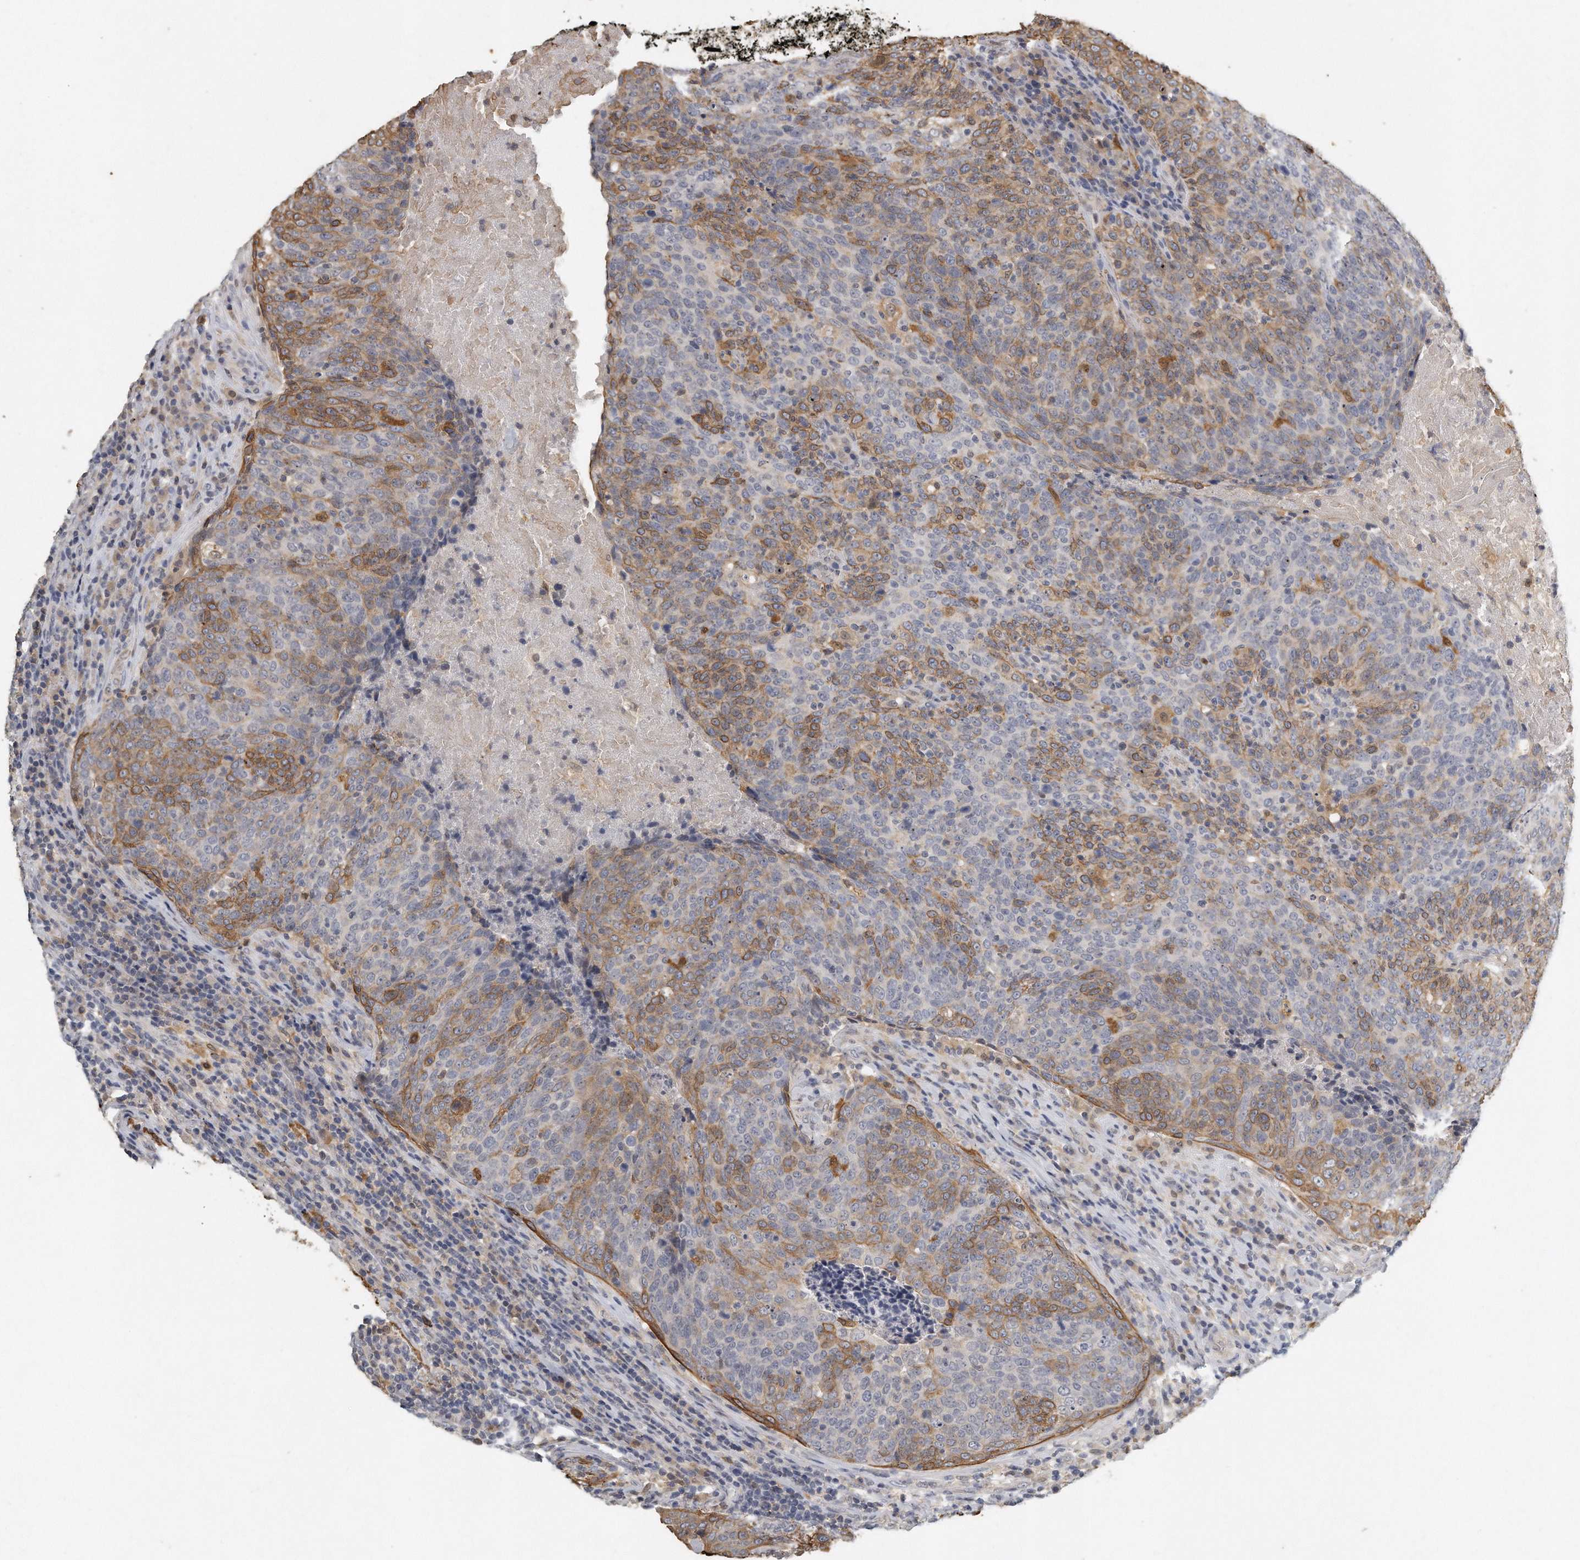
{"staining": {"intensity": "moderate", "quantity": "25%-75%", "location": "cytoplasmic/membranous"}, "tissue": "head and neck cancer", "cell_type": "Tumor cells", "image_type": "cancer", "snomed": [{"axis": "morphology", "description": "Squamous cell carcinoma, NOS"}, {"axis": "morphology", "description": "Squamous cell carcinoma, metastatic, NOS"}, {"axis": "topography", "description": "Lymph node"}, {"axis": "topography", "description": "Head-Neck"}], "caption": "Head and neck metastatic squamous cell carcinoma stained with a protein marker exhibits moderate staining in tumor cells.", "gene": "CAMK1", "patient": {"sex": "male", "age": 62}}